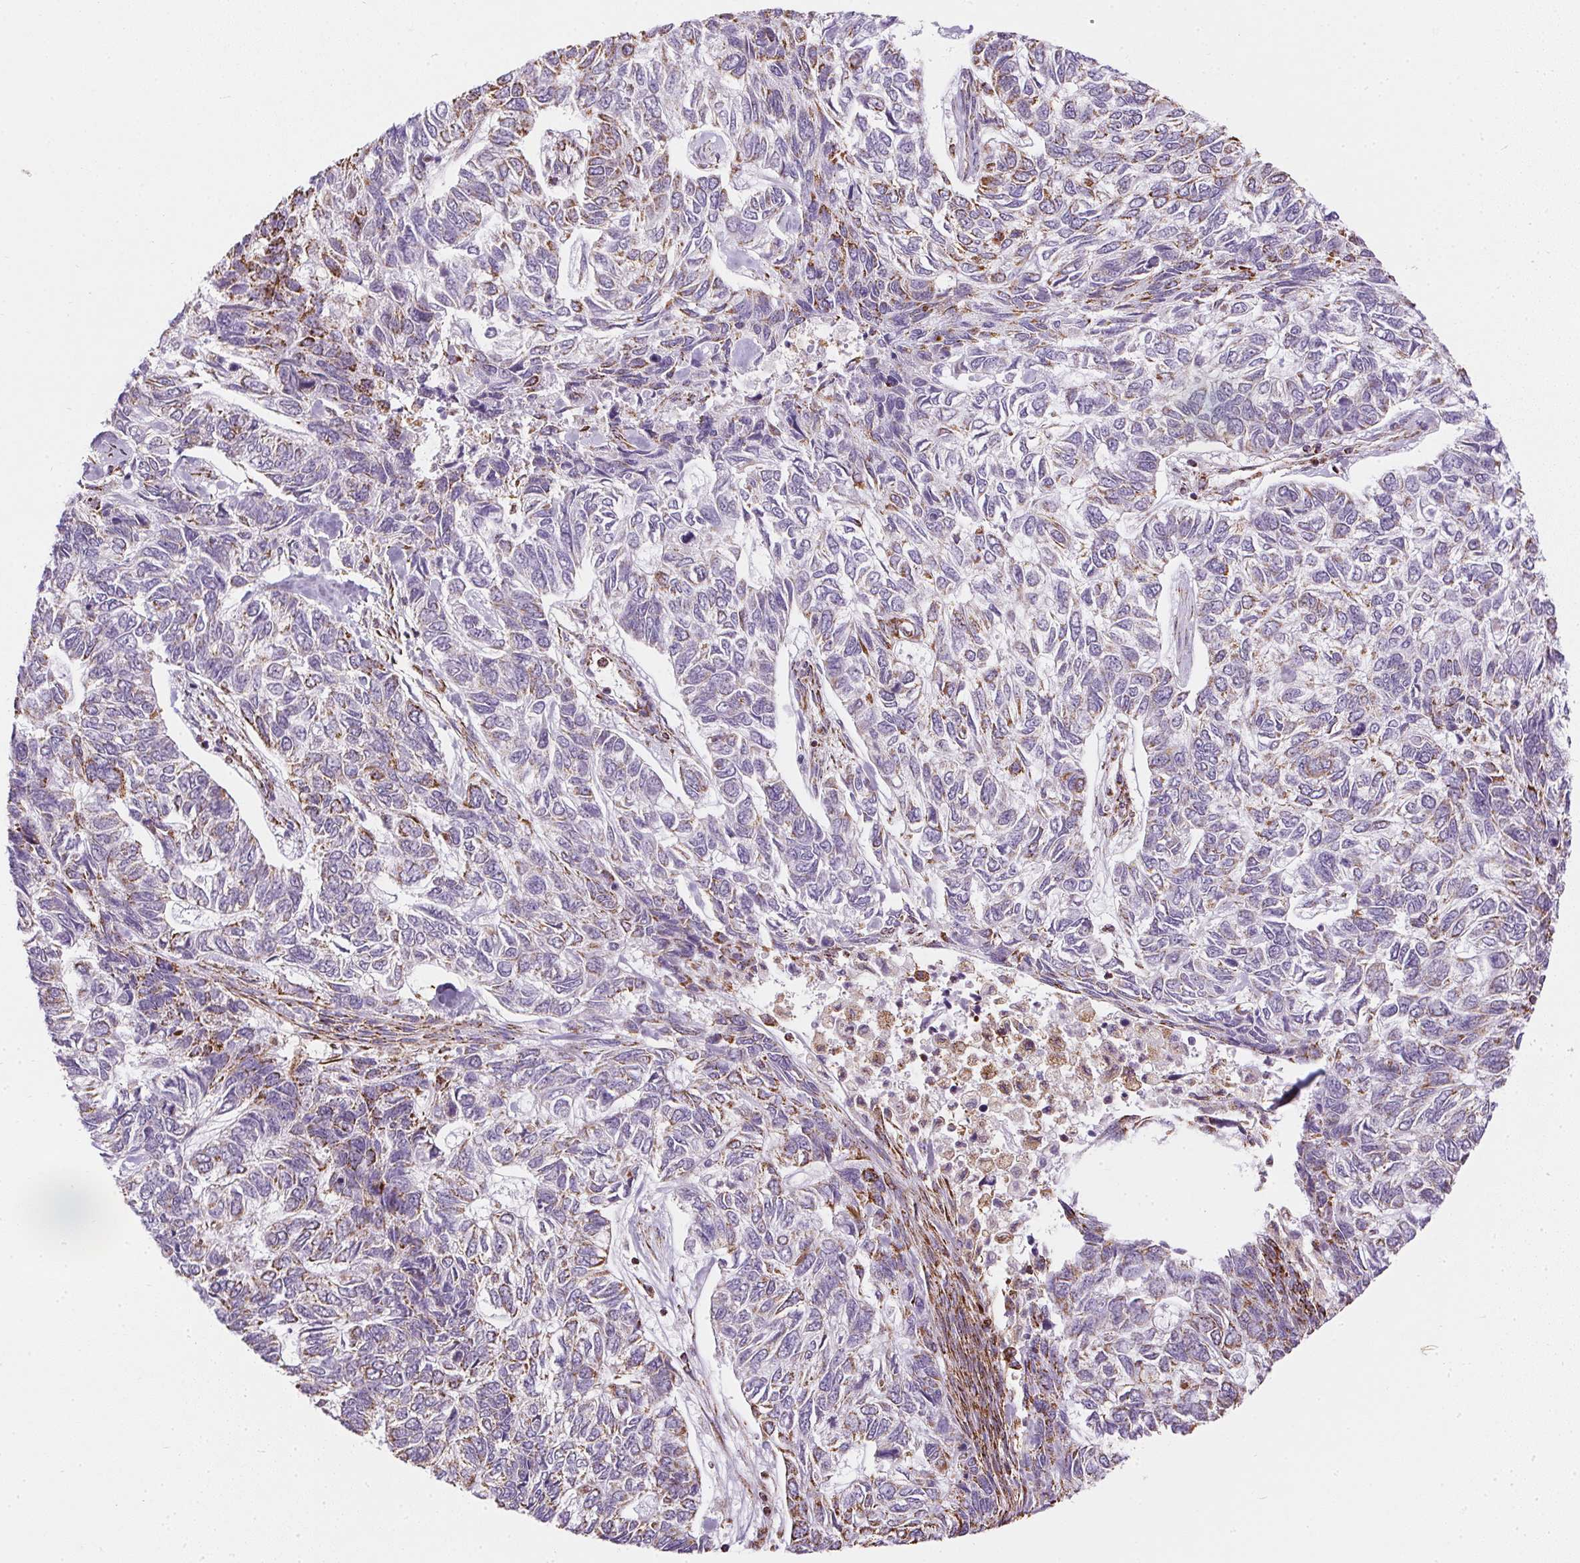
{"staining": {"intensity": "moderate", "quantity": ">75%", "location": "cytoplasmic/membranous"}, "tissue": "skin cancer", "cell_type": "Tumor cells", "image_type": "cancer", "snomed": [{"axis": "morphology", "description": "Basal cell carcinoma"}, {"axis": "topography", "description": "Skin"}], "caption": "Human skin basal cell carcinoma stained with a protein marker reveals moderate staining in tumor cells.", "gene": "MAPK11", "patient": {"sex": "female", "age": 65}}